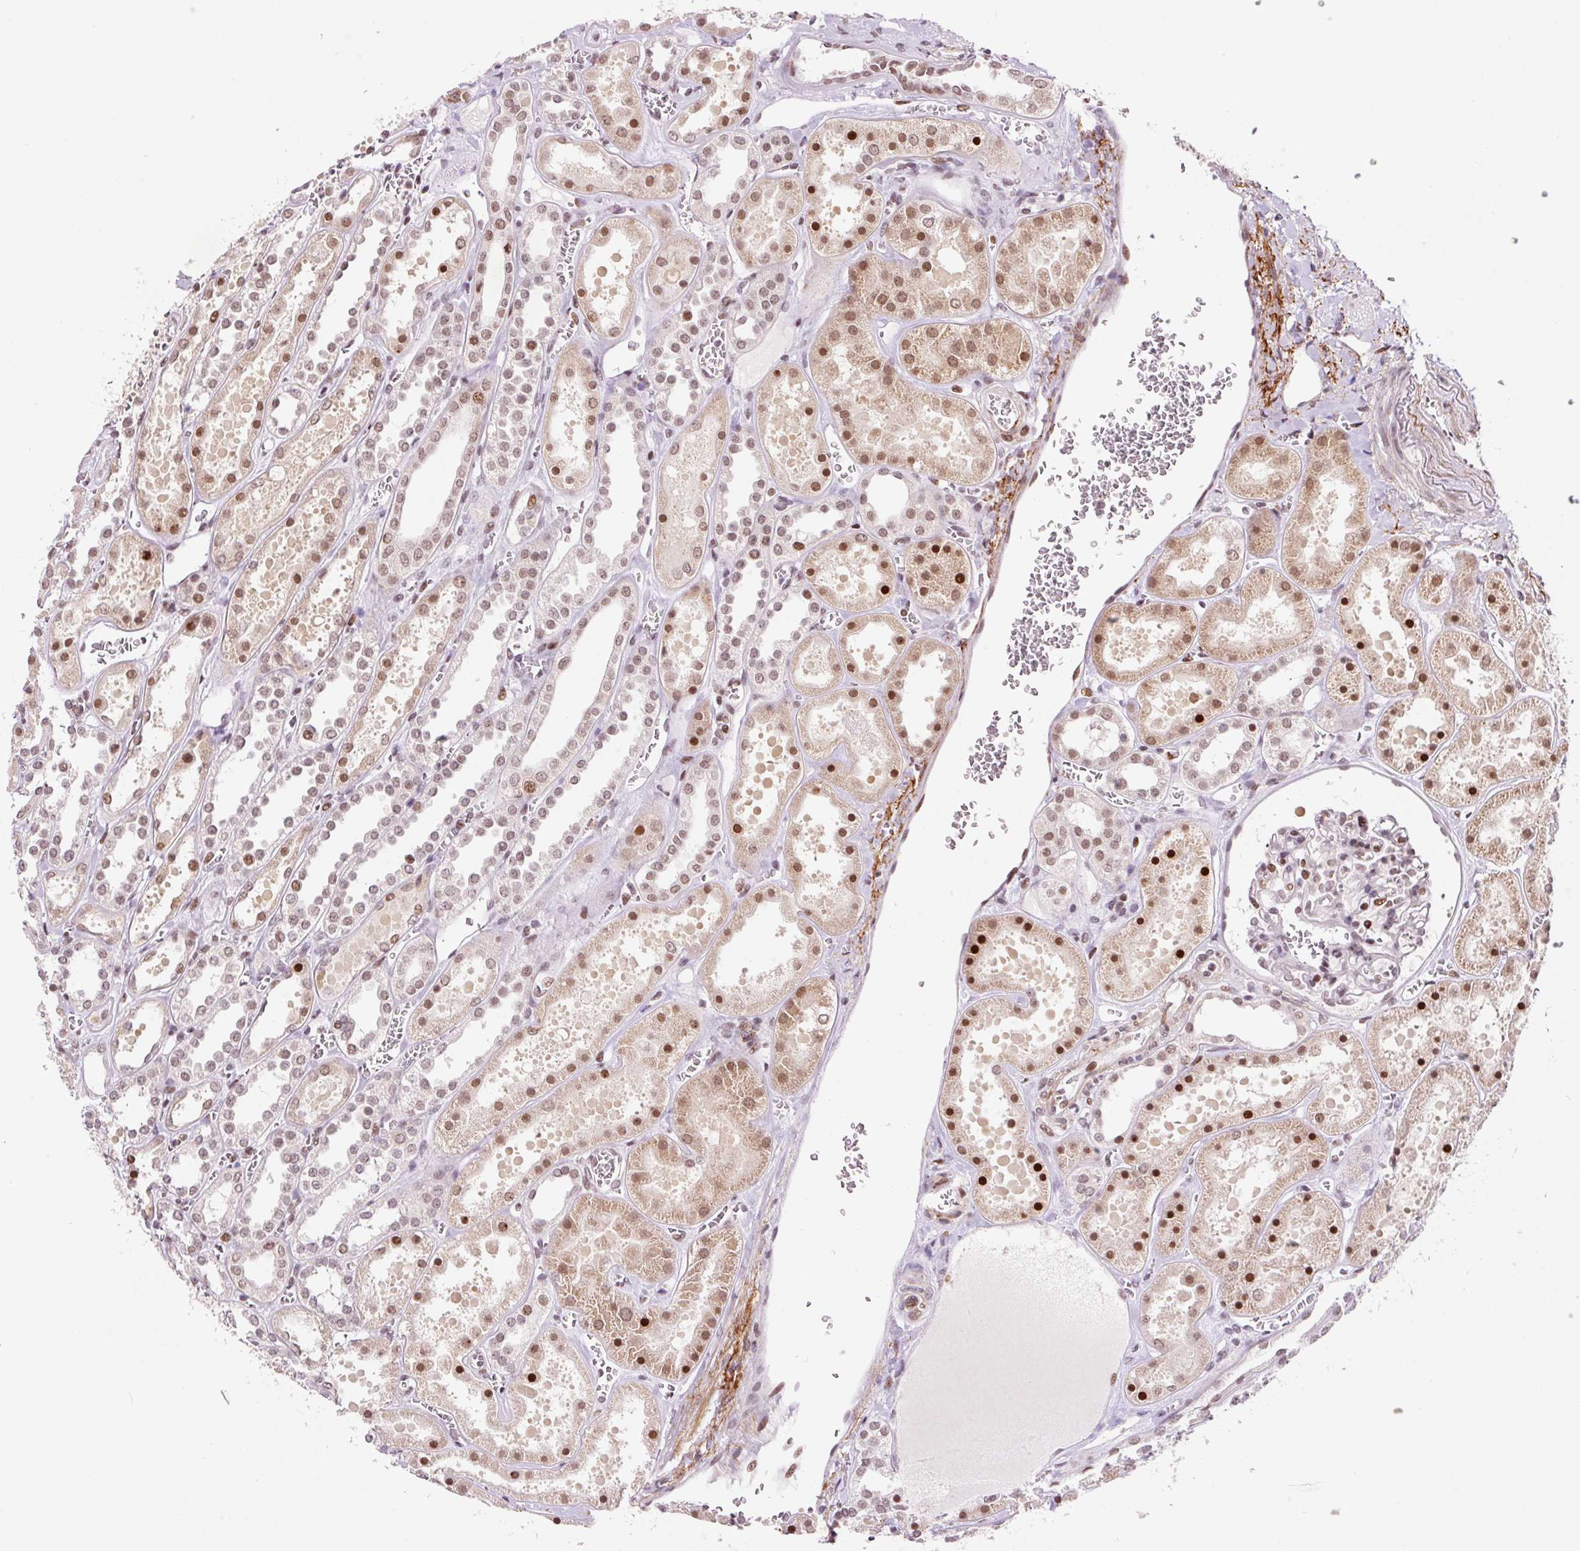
{"staining": {"intensity": "moderate", "quantity": "25%-75%", "location": "nuclear"}, "tissue": "kidney", "cell_type": "Cells in glomeruli", "image_type": "normal", "snomed": [{"axis": "morphology", "description": "Normal tissue, NOS"}, {"axis": "topography", "description": "Kidney"}], "caption": "The image shows staining of normal kidney, revealing moderate nuclear protein staining (brown color) within cells in glomeruli. (DAB (3,3'-diaminobenzidine) IHC, brown staining for protein, blue staining for nuclei).", "gene": "CCNL2", "patient": {"sex": "female", "age": 41}}